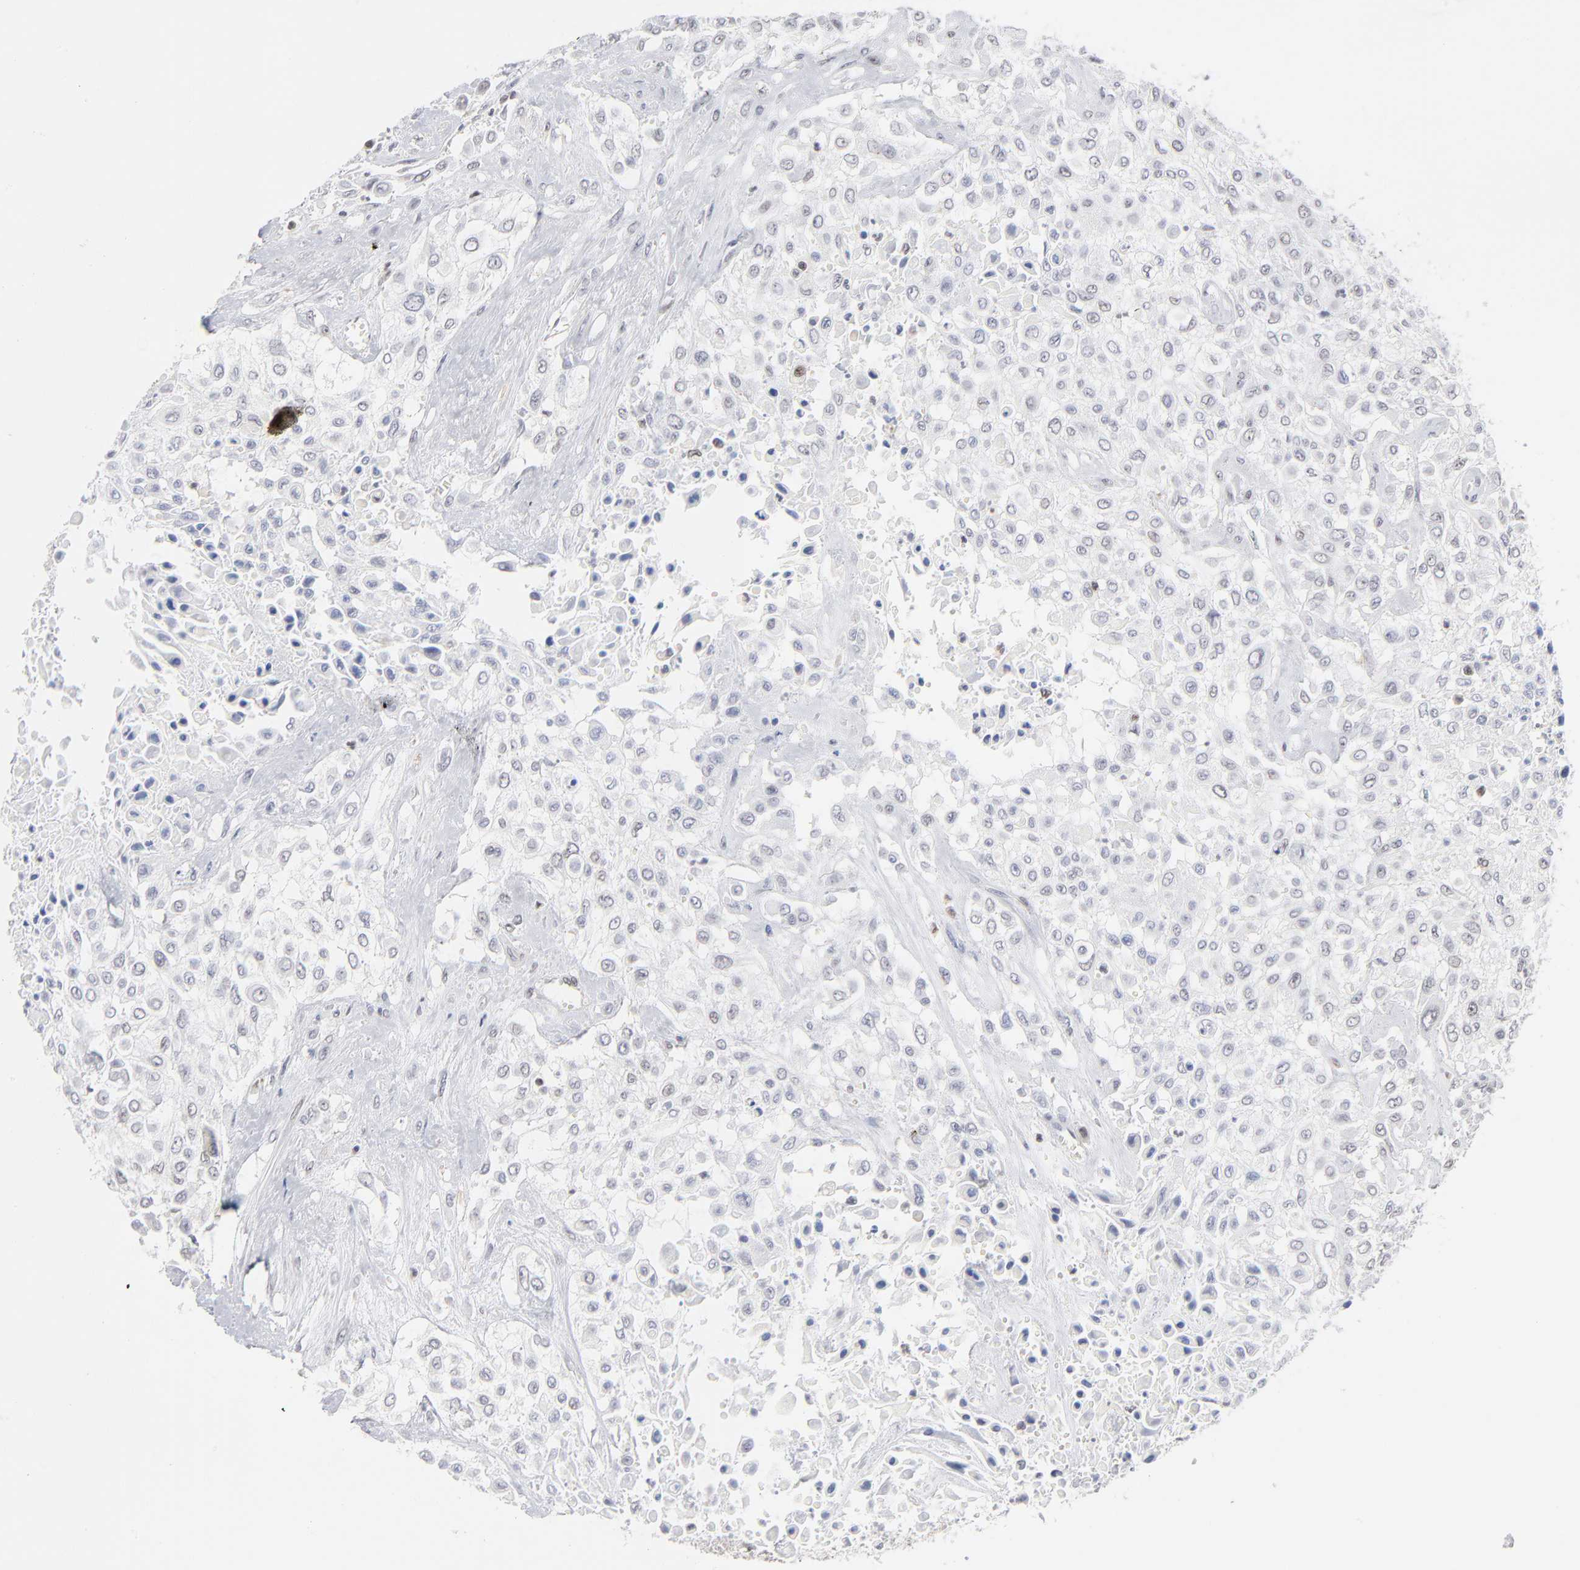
{"staining": {"intensity": "negative", "quantity": "none", "location": "none"}, "tissue": "urothelial cancer", "cell_type": "Tumor cells", "image_type": "cancer", "snomed": [{"axis": "morphology", "description": "Urothelial carcinoma, High grade"}, {"axis": "topography", "description": "Urinary bladder"}], "caption": "Immunohistochemistry photomicrograph of high-grade urothelial carcinoma stained for a protein (brown), which shows no expression in tumor cells.", "gene": "MAX", "patient": {"sex": "male", "age": 57}}